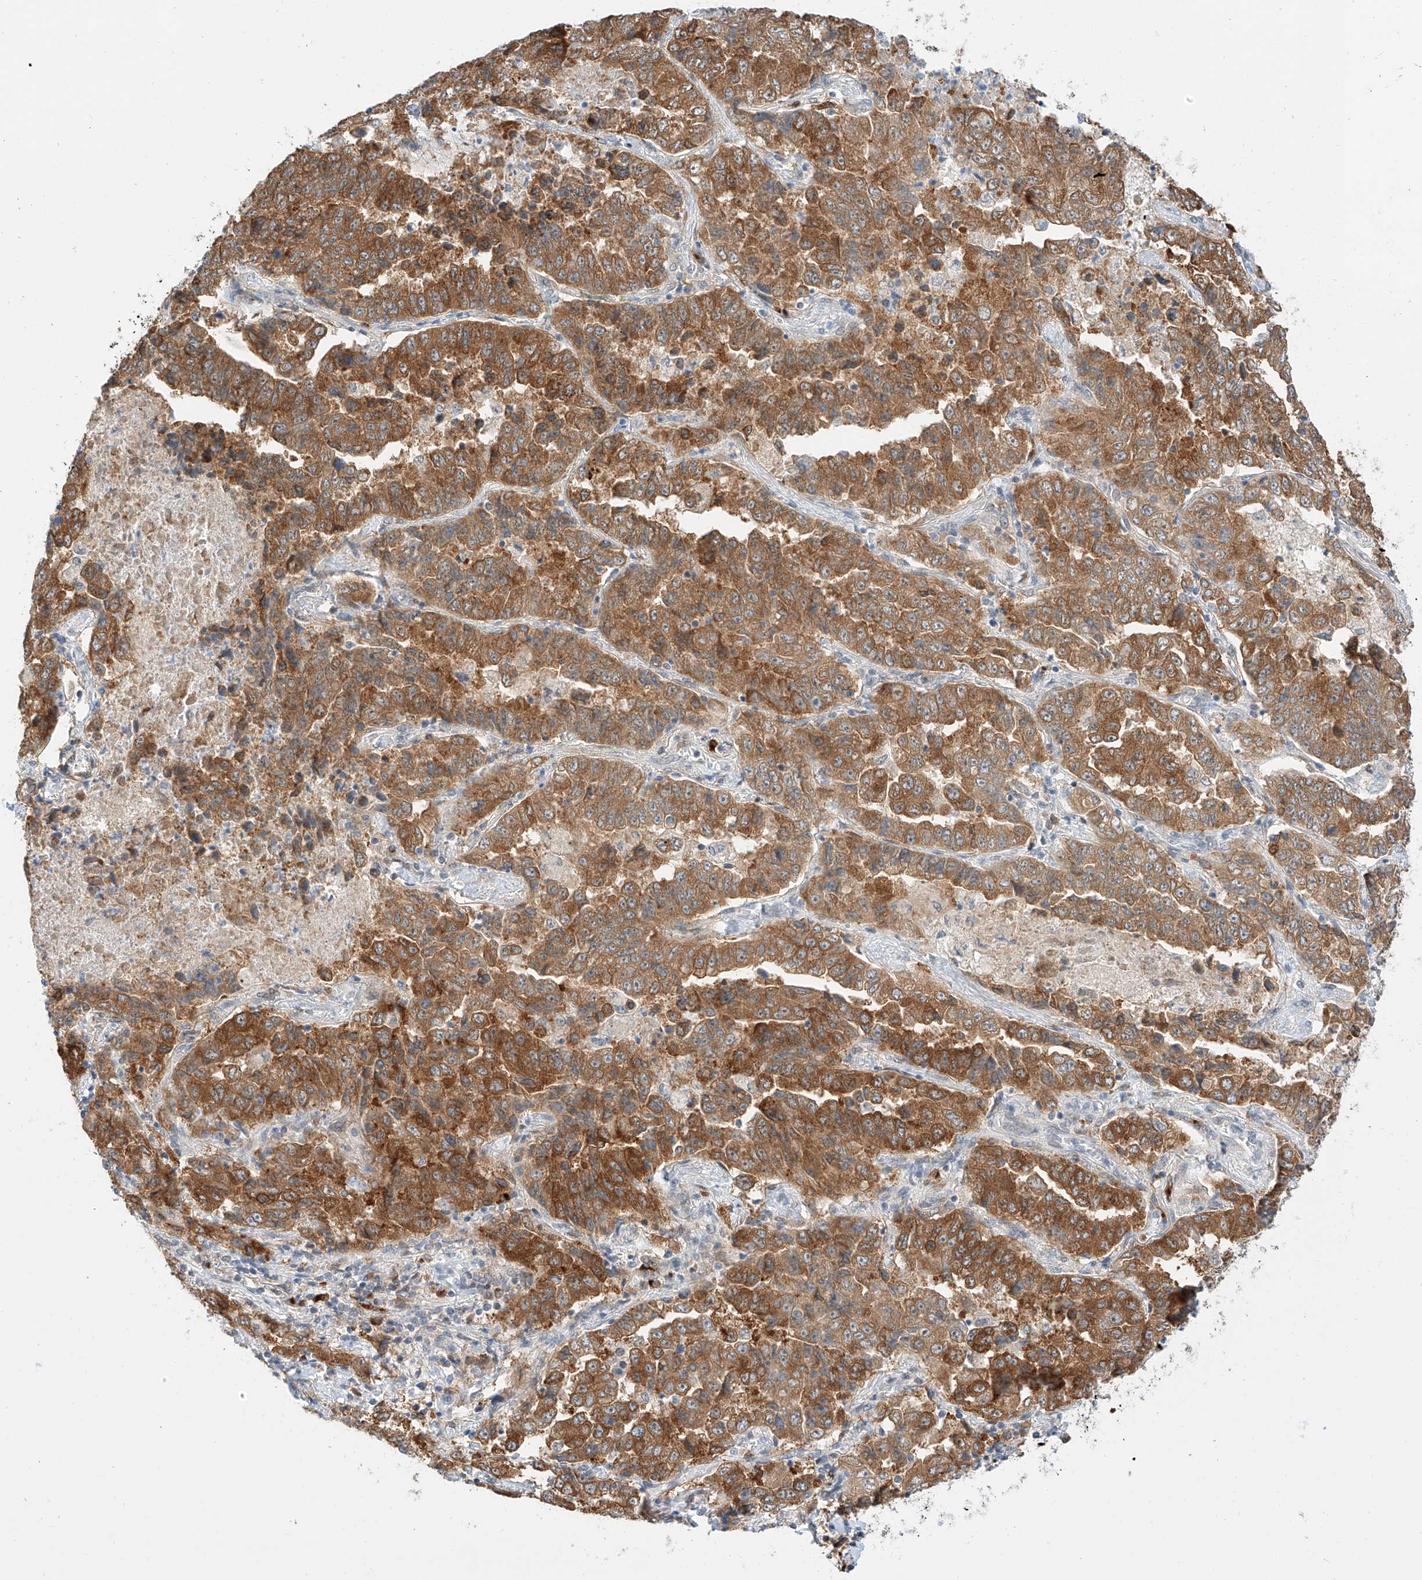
{"staining": {"intensity": "moderate", "quantity": ">75%", "location": "cytoplasmic/membranous"}, "tissue": "lung cancer", "cell_type": "Tumor cells", "image_type": "cancer", "snomed": [{"axis": "morphology", "description": "Adenocarcinoma, NOS"}, {"axis": "topography", "description": "Lung"}], "caption": "This photomicrograph reveals IHC staining of human lung cancer (adenocarcinoma), with medium moderate cytoplasmic/membranous staining in approximately >75% of tumor cells.", "gene": "CARMIL1", "patient": {"sex": "female", "age": 51}}